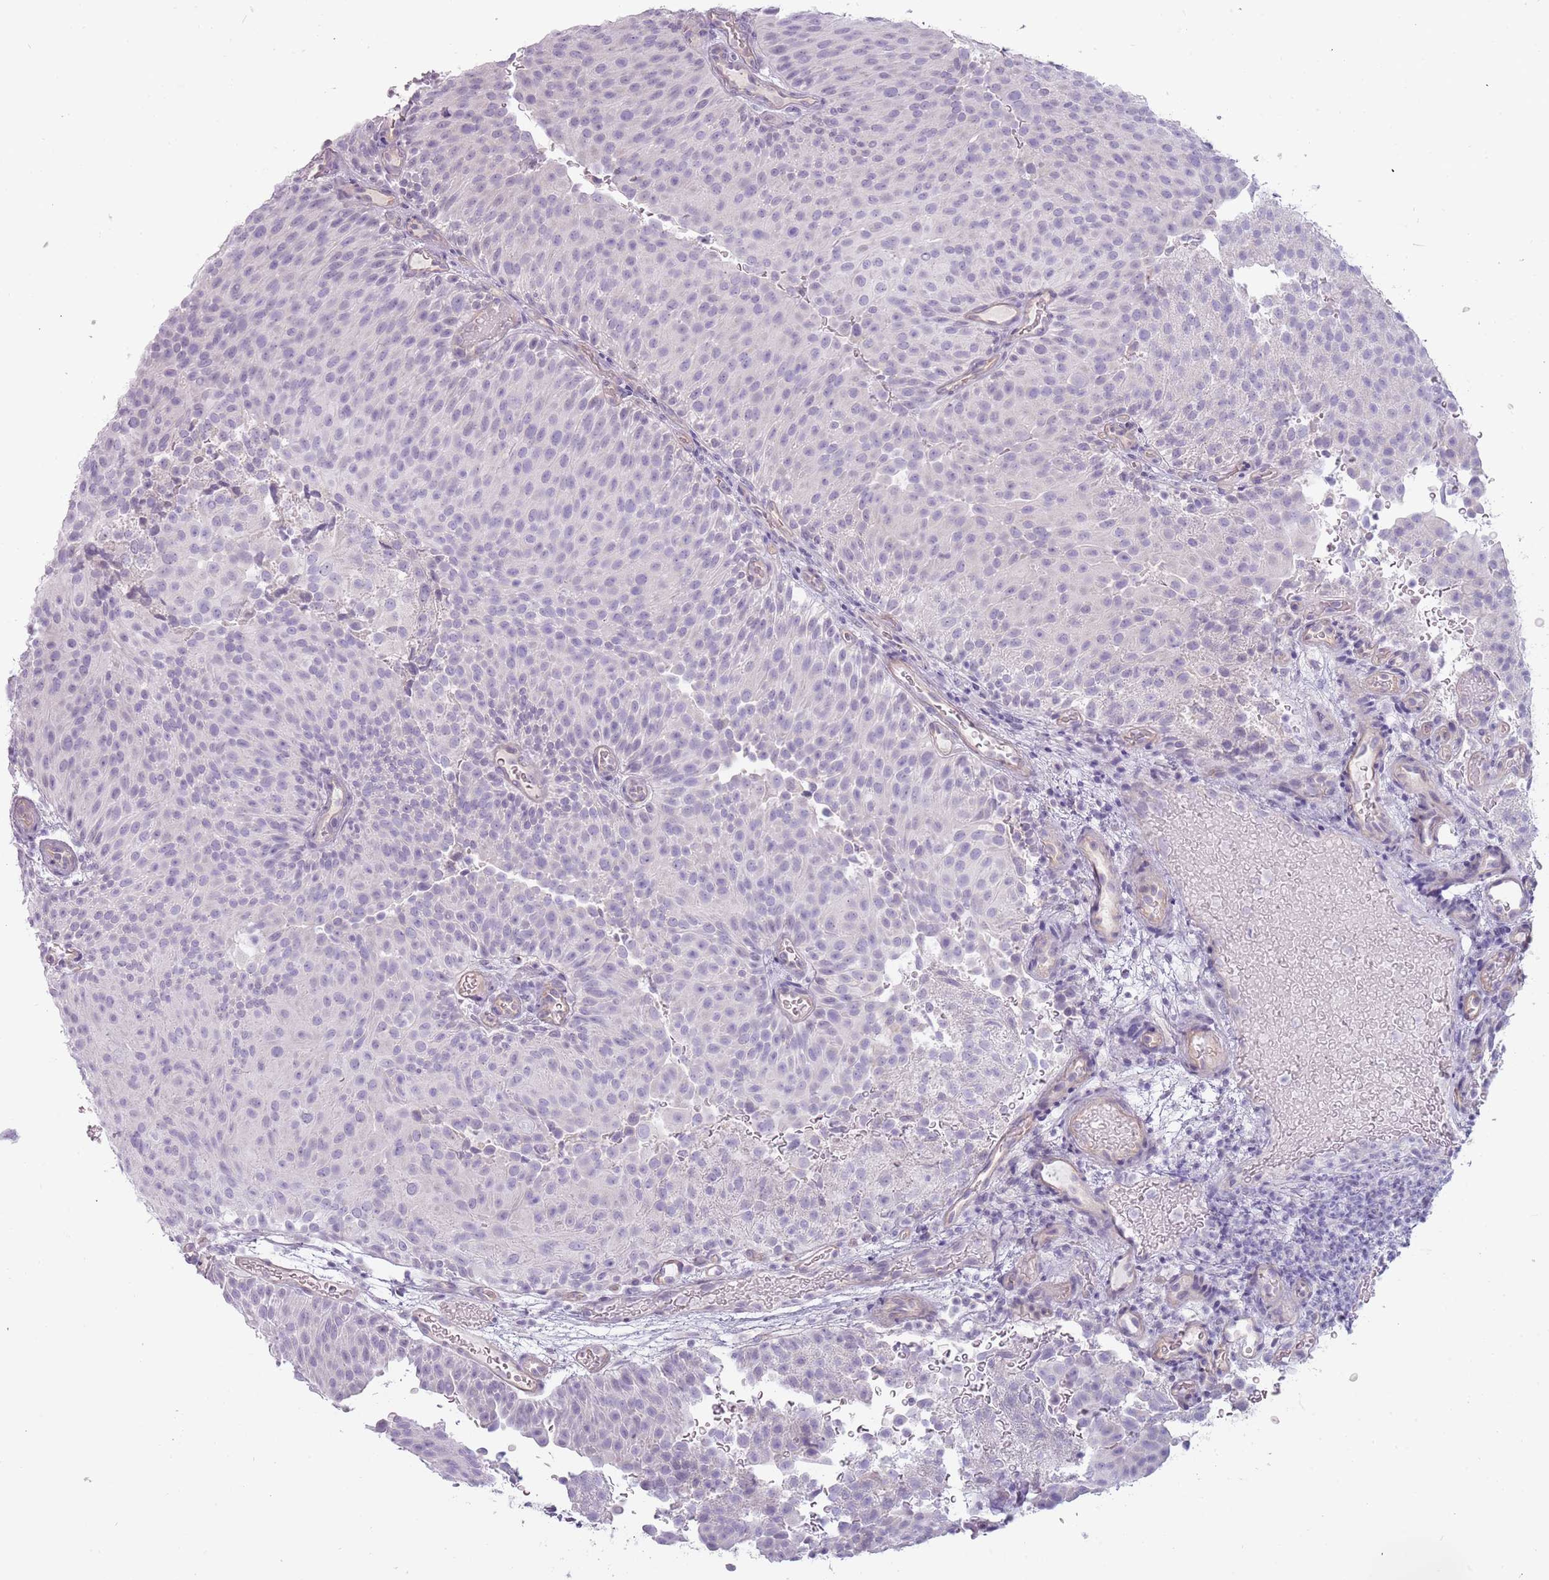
{"staining": {"intensity": "negative", "quantity": "none", "location": "none"}, "tissue": "urothelial cancer", "cell_type": "Tumor cells", "image_type": "cancer", "snomed": [{"axis": "morphology", "description": "Urothelial carcinoma, Low grade"}, {"axis": "topography", "description": "Urinary bladder"}], "caption": "Immunohistochemistry of low-grade urothelial carcinoma reveals no expression in tumor cells.", "gene": "RFX2", "patient": {"sex": "male", "age": 78}}